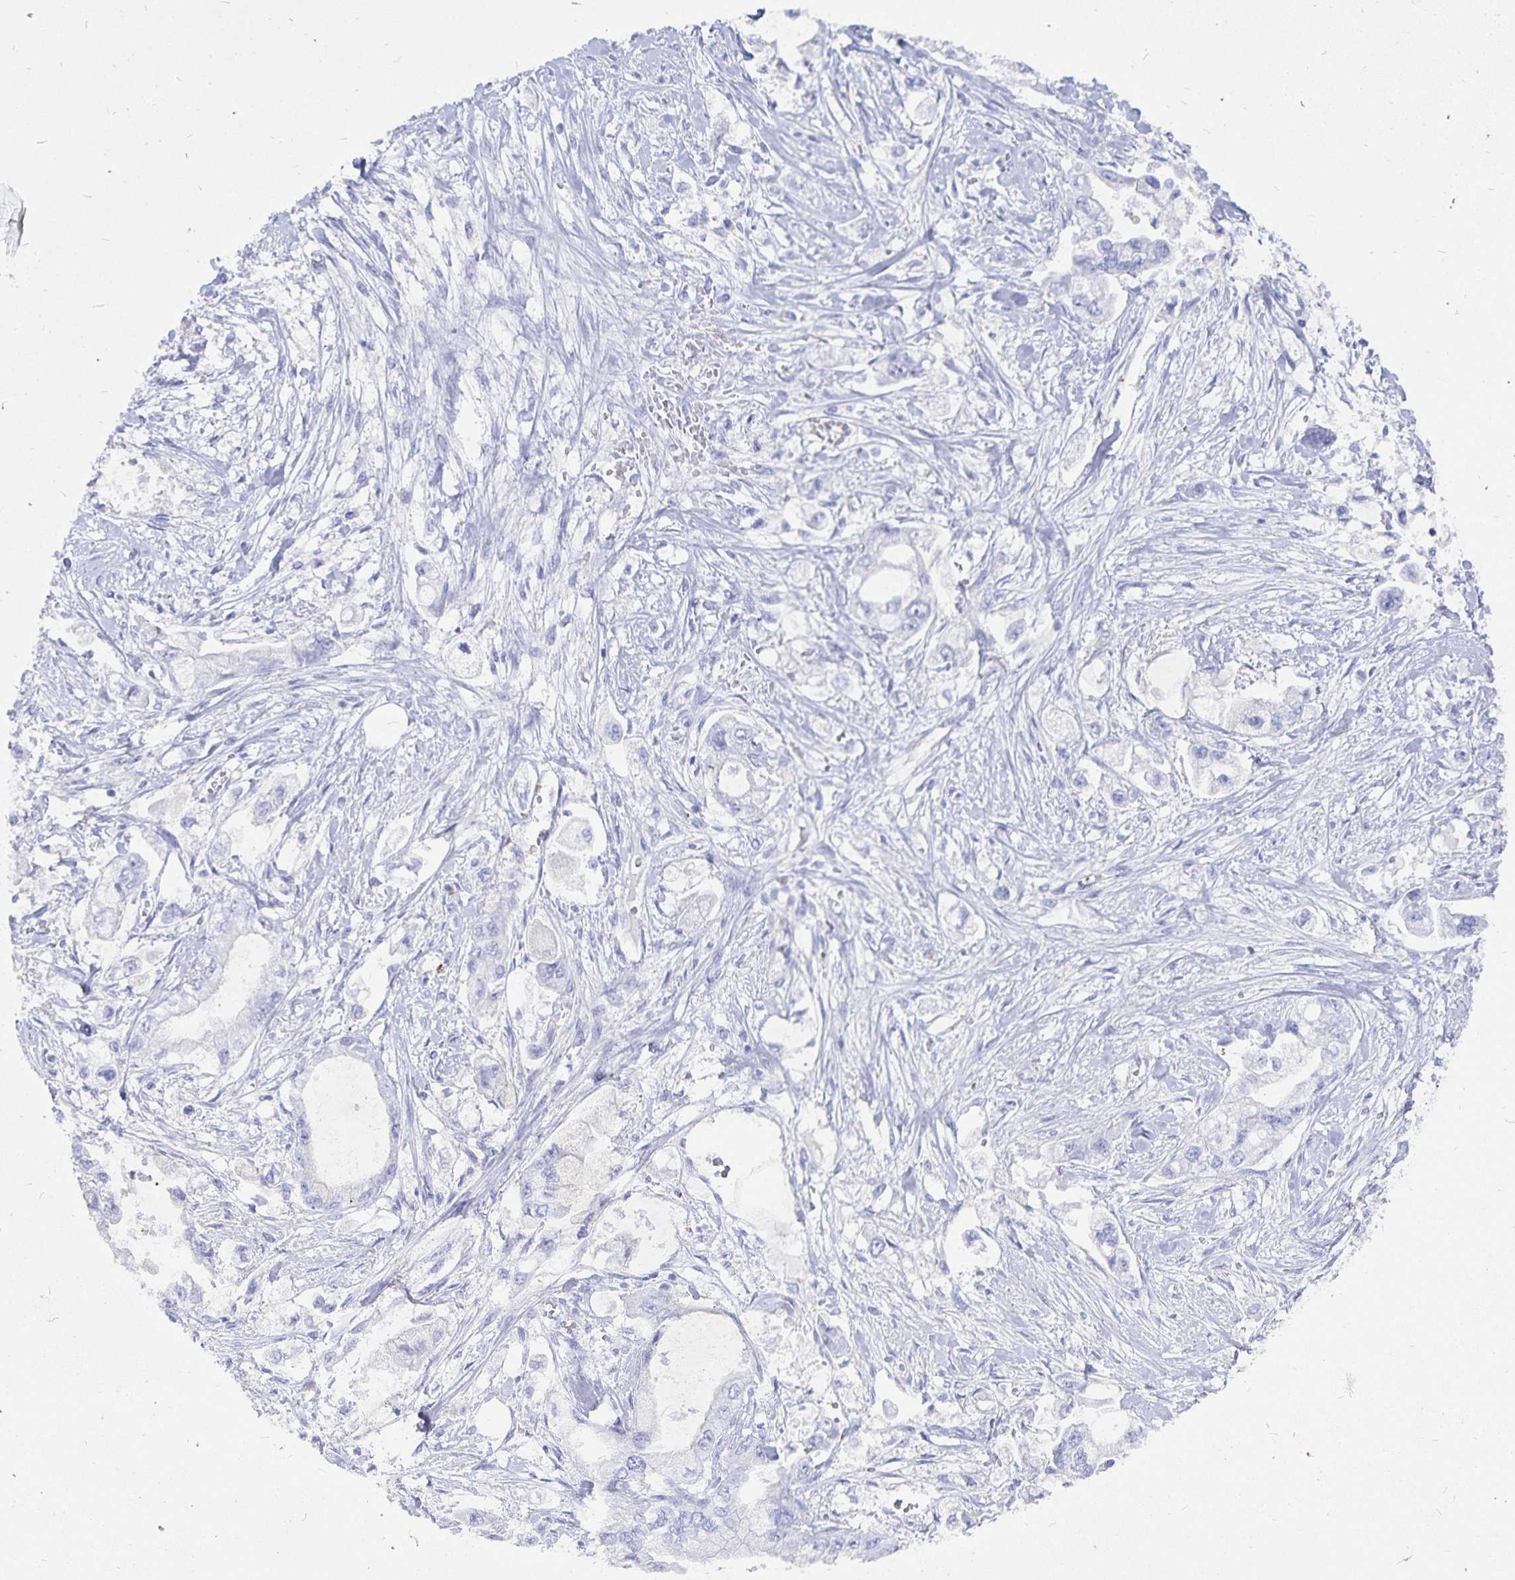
{"staining": {"intensity": "negative", "quantity": "none", "location": "none"}, "tissue": "stomach cancer", "cell_type": "Tumor cells", "image_type": "cancer", "snomed": [{"axis": "morphology", "description": "Adenocarcinoma, NOS"}, {"axis": "topography", "description": "Stomach"}], "caption": "Immunohistochemical staining of human stomach adenocarcinoma exhibits no significant positivity in tumor cells.", "gene": "INSL5", "patient": {"sex": "male", "age": 62}}